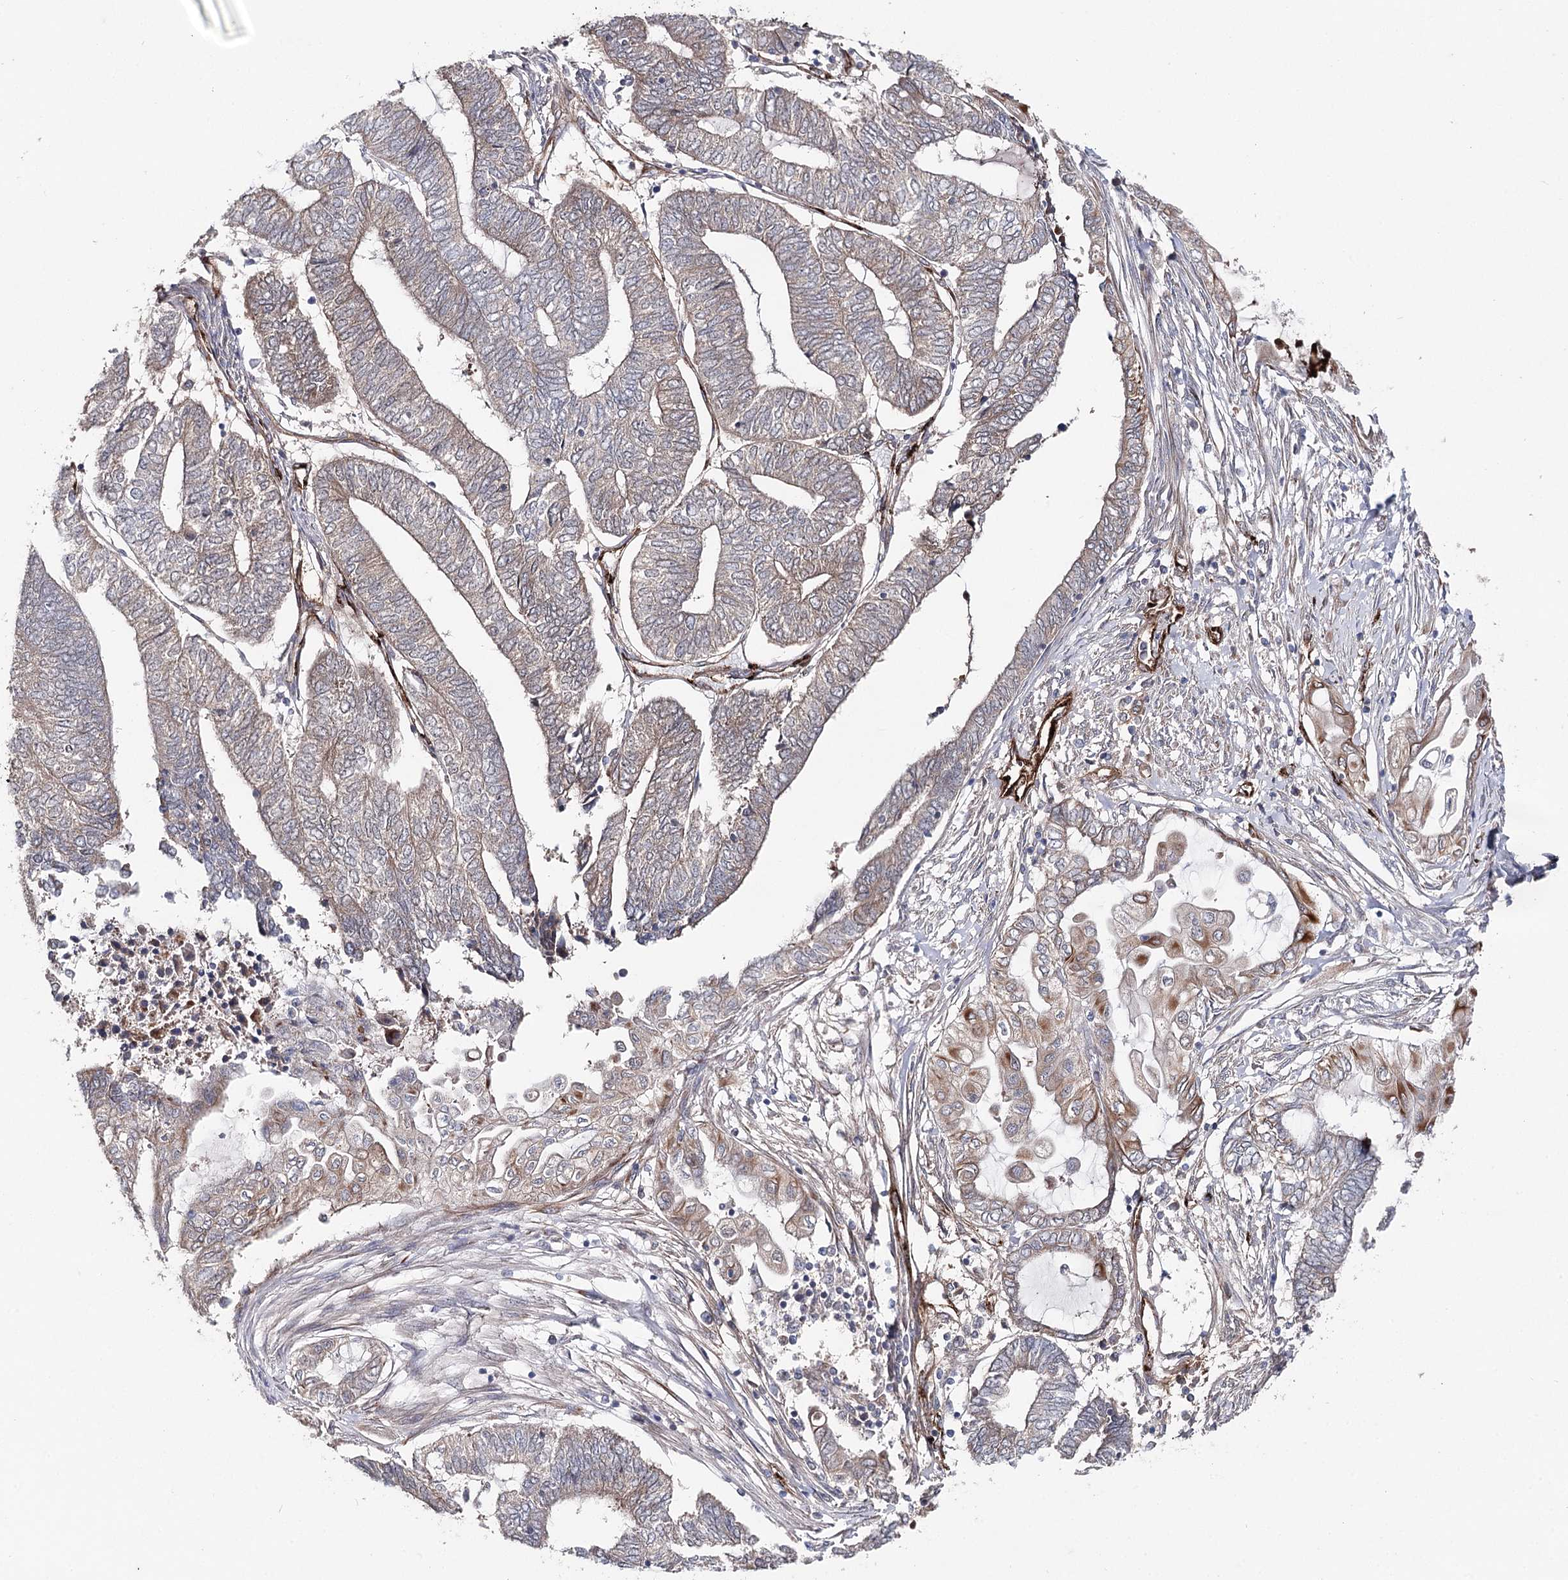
{"staining": {"intensity": "moderate", "quantity": "<25%", "location": "cytoplasmic/membranous"}, "tissue": "endometrial cancer", "cell_type": "Tumor cells", "image_type": "cancer", "snomed": [{"axis": "morphology", "description": "Adenocarcinoma, NOS"}, {"axis": "topography", "description": "Uterus"}, {"axis": "topography", "description": "Endometrium"}], "caption": "Immunohistochemical staining of endometrial adenocarcinoma exhibits low levels of moderate cytoplasmic/membranous protein staining in about <25% of tumor cells.", "gene": "MIB1", "patient": {"sex": "female", "age": 70}}